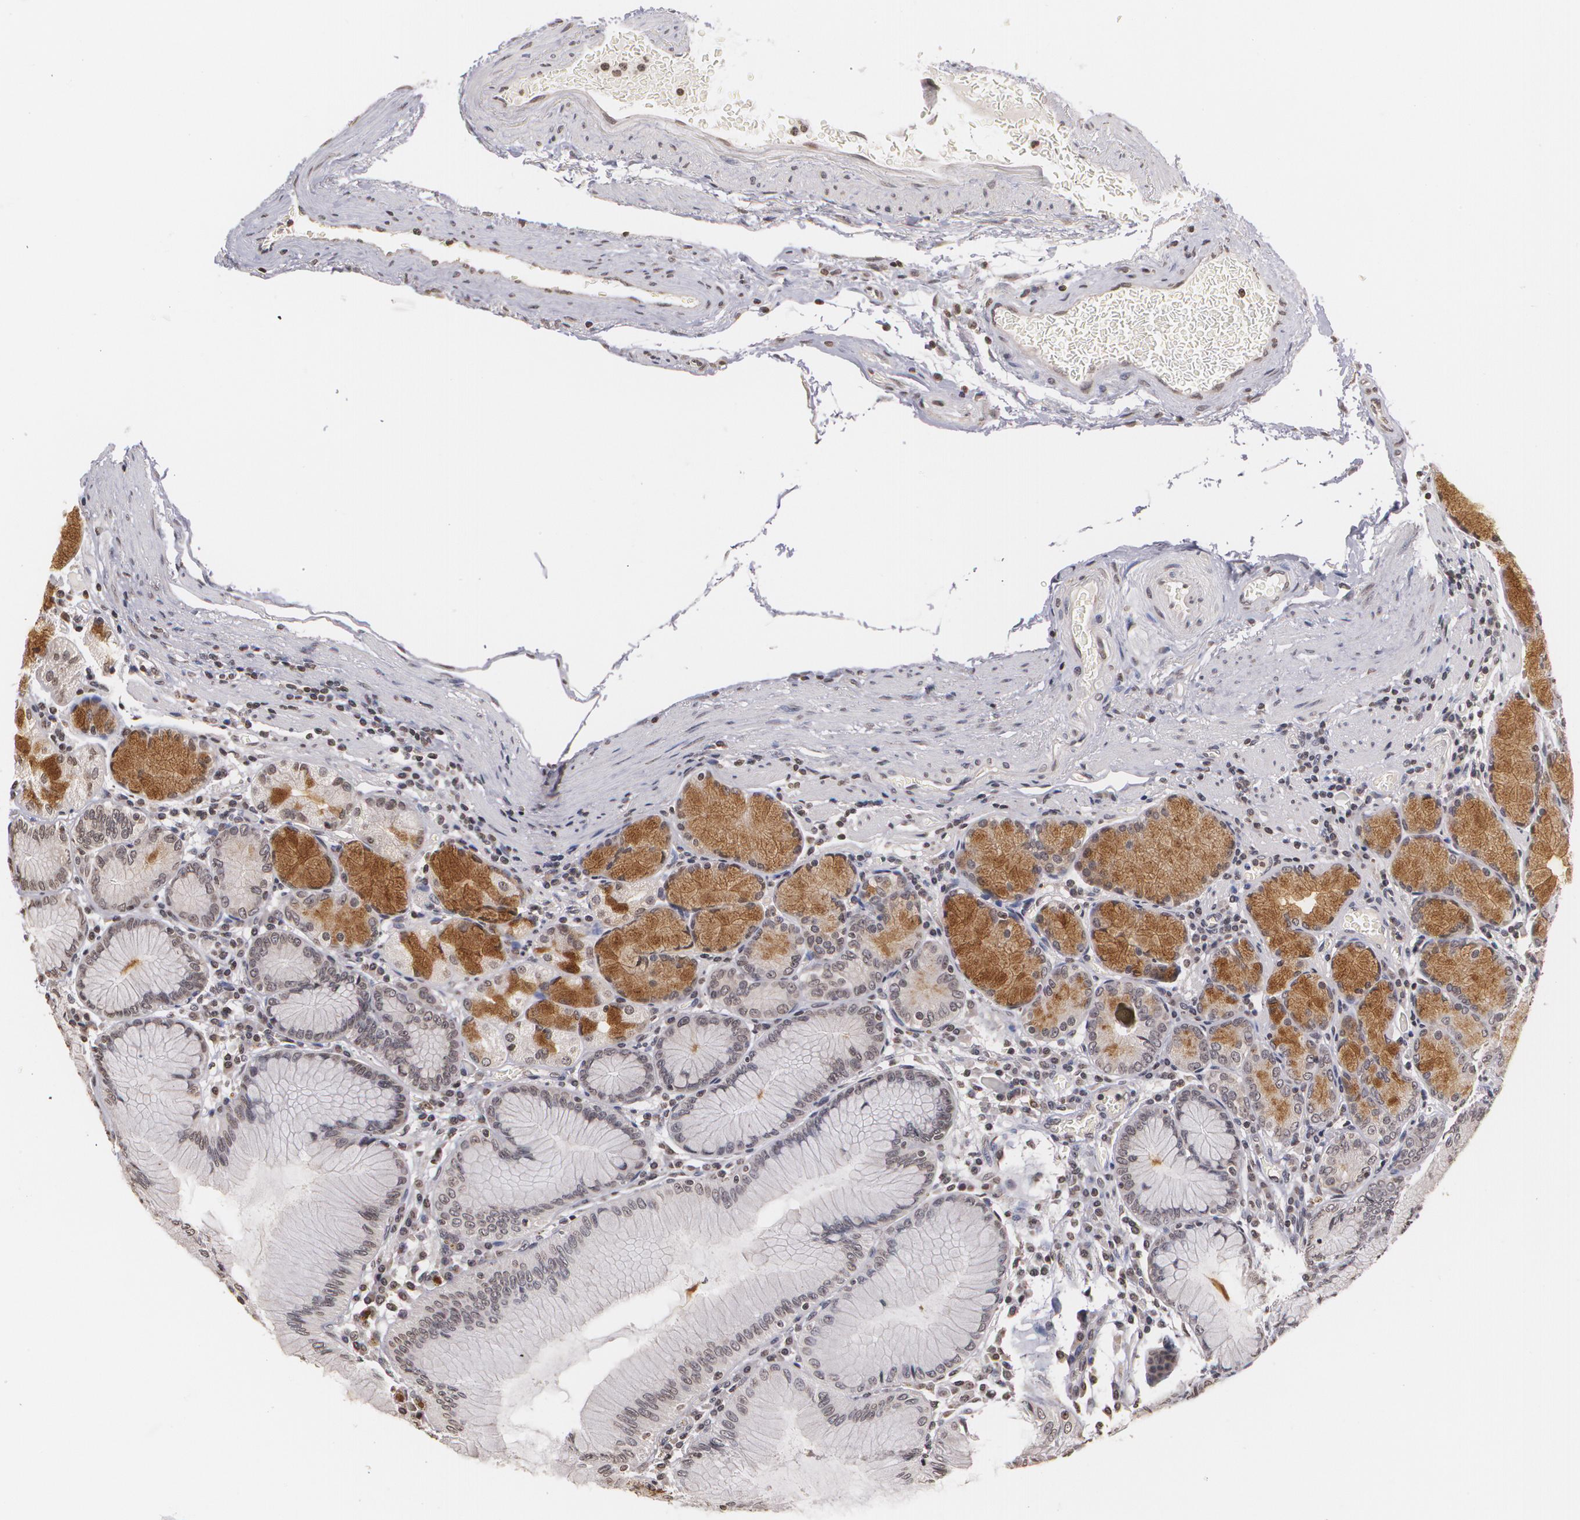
{"staining": {"intensity": "moderate", "quantity": "<25%", "location": "cytoplasmic/membranous"}, "tissue": "stomach", "cell_type": "Glandular cells", "image_type": "normal", "snomed": [{"axis": "morphology", "description": "Normal tissue, NOS"}, {"axis": "topography", "description": "Stomach, lower"}], "caption": "About <25% of glandular cells in benign stomach reveal moderate cytoplasmic/membranous protein expression as visualized by brown immunohistochemical staining.", "gene": "THRB", "patient": {"sex": "female", "age": 93}}